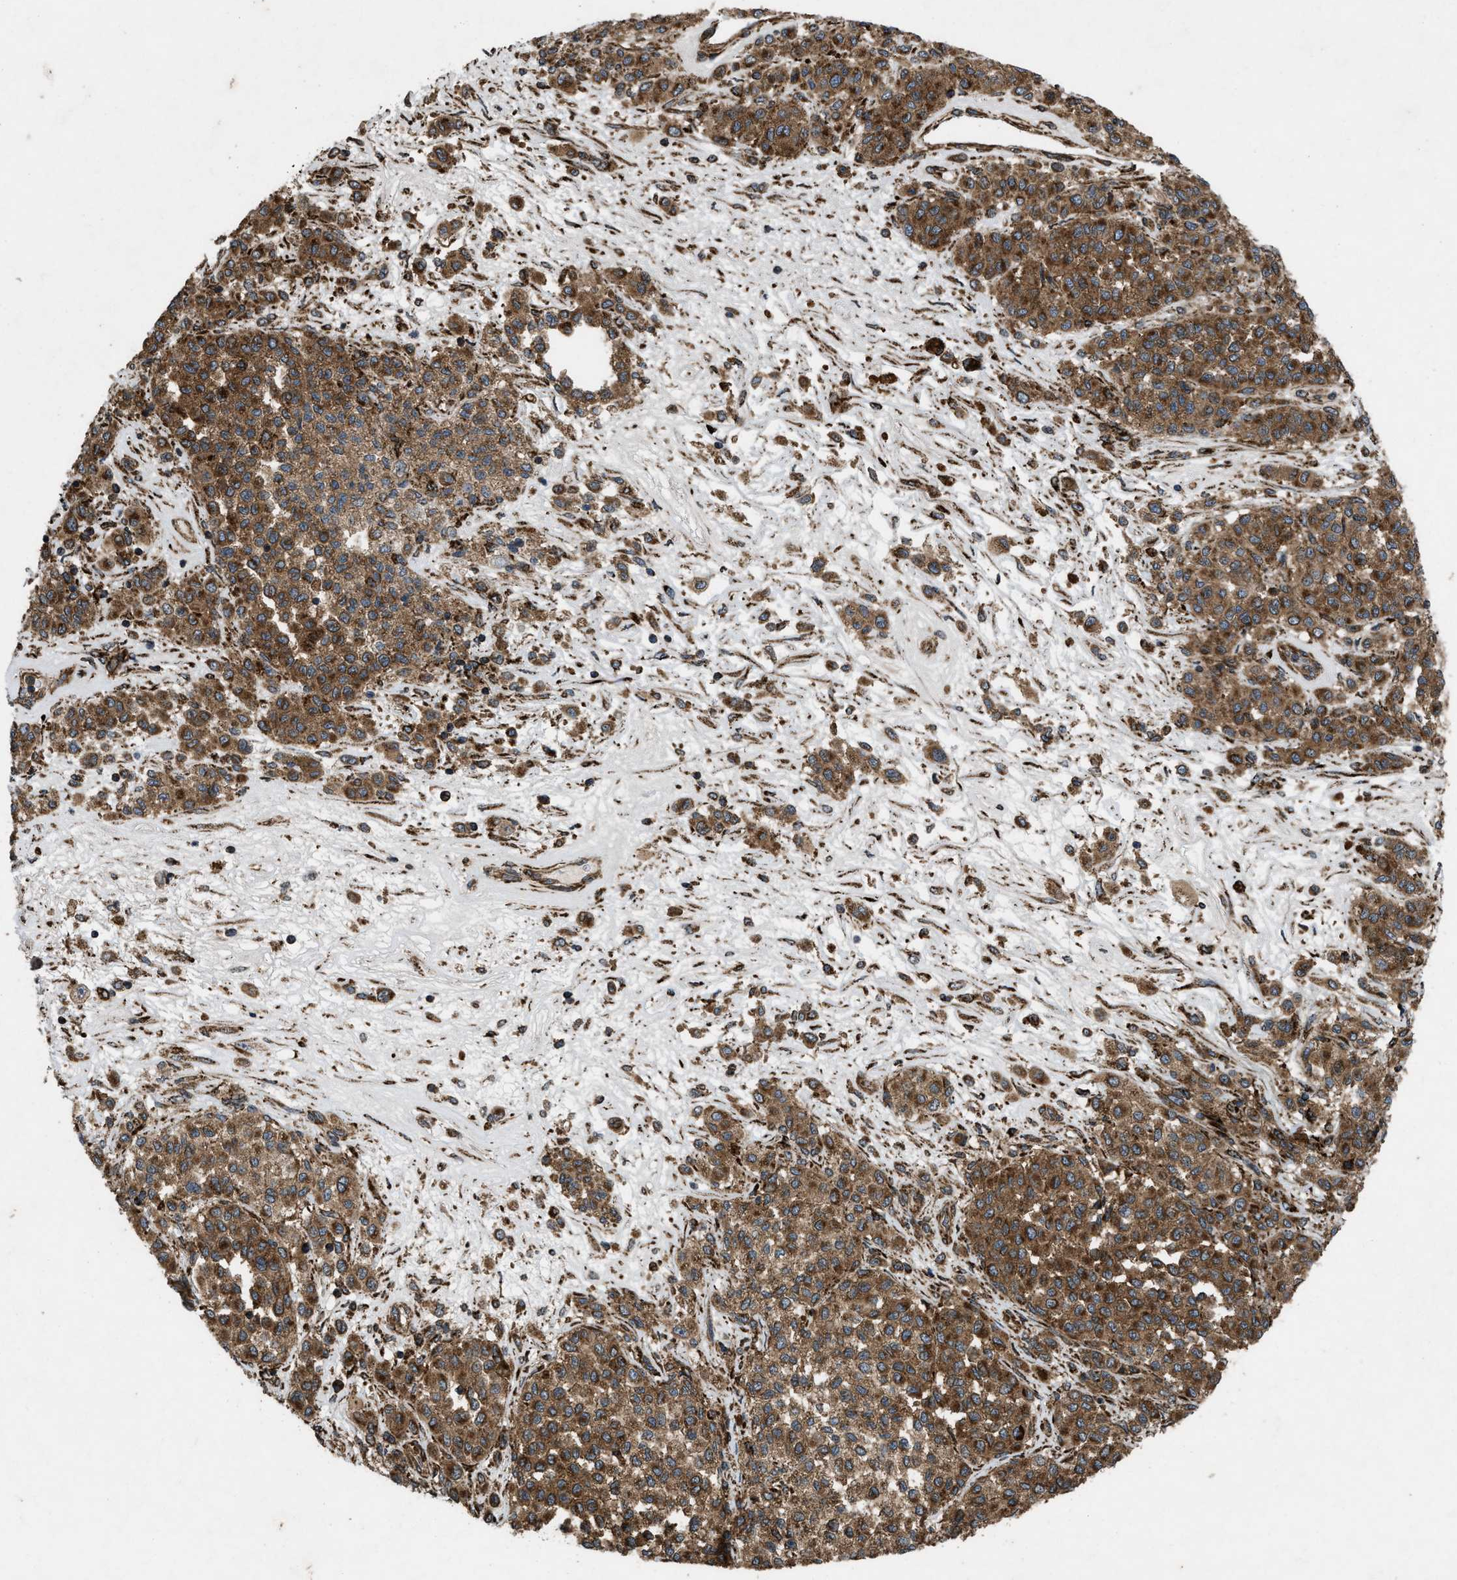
{"staining": {"intensity": "strong", "quantity": ">75%", "location": "cytoplasmic/membranous"}, "tissue": "melanoma", "cell_type": "Tumor cells", "image_type": "cancer", "snomed": [{"axis": "morphology", "description": "Malignant melanoma, Metastatic site"}, {"axis": "topography", "description": "Pancreas"}], "caption": "Immunohistochemical staining of human malignant melanoma (metastatic site) displays strong cytoplasmic/membranous protein expression in approximately >75% of tumor cells.", "gene": "PER3", "patient": {"sex": "female", "age": 30}}